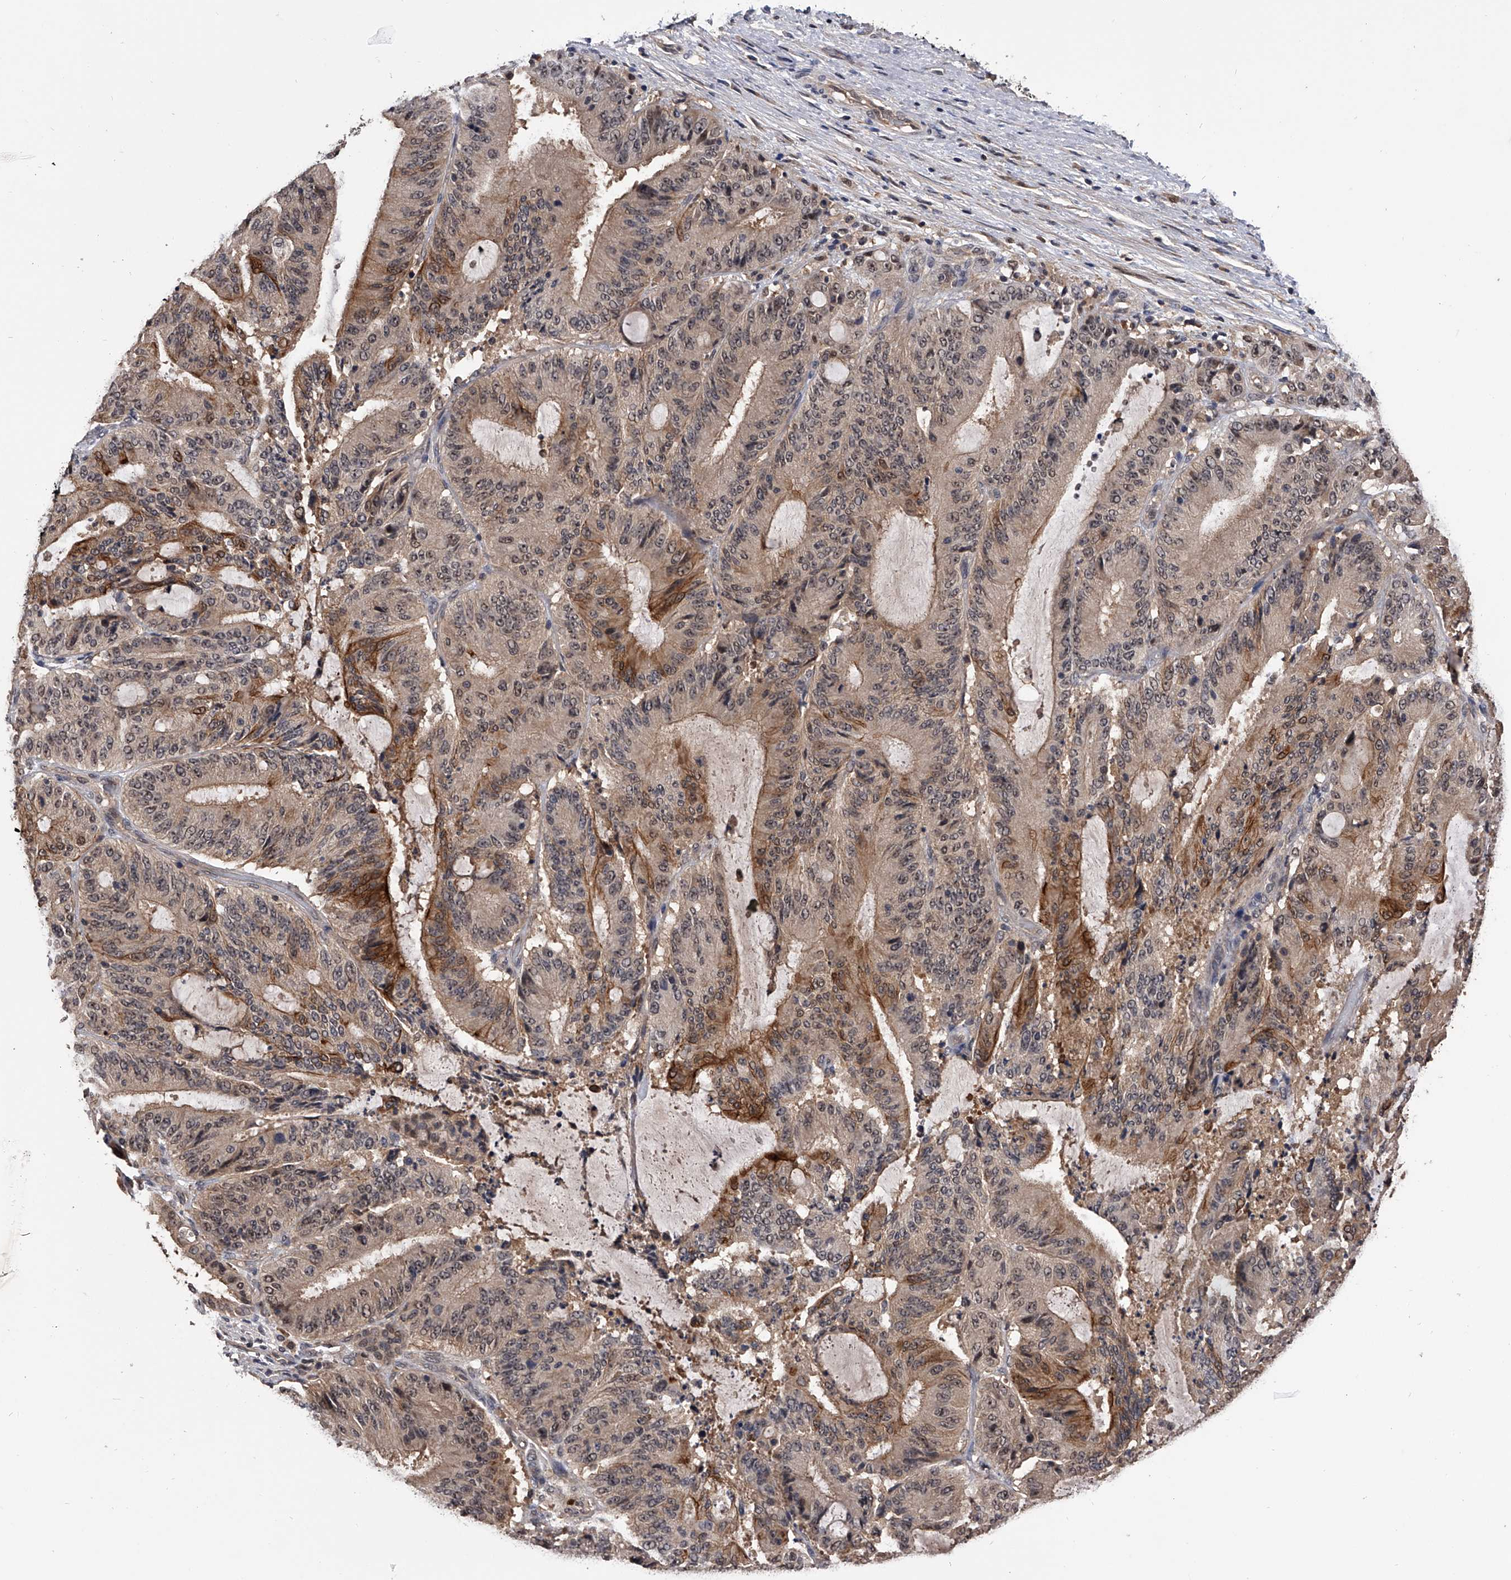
{"staining": {"intensity": "moderate", "quantity": "25%-75%", "location": "cytoplasmic/membranous,nuclear"}, "tissue": "liver cancer", "cell_type": "Tumor cells", "image_type": "cancer", "snomed": [{"axis": "morphology", "description": "Normal tissue, NOS"}, {"axis": "morphology", "description": "Cholangiocarcinoma"}, {"axis": "topography", "description": "Liver"}, {"axis": "topography", "description": "Peripheral nerve tissue"}], "caption": "Protein analysis of liver cancer tissue demonstrates moderate cytoplasmic/membranous and nuclear expression in approximately 25%-75% of tumor cells.", "gene": "EFCAB7", "patient": {"sex": "female", "age": 73}}